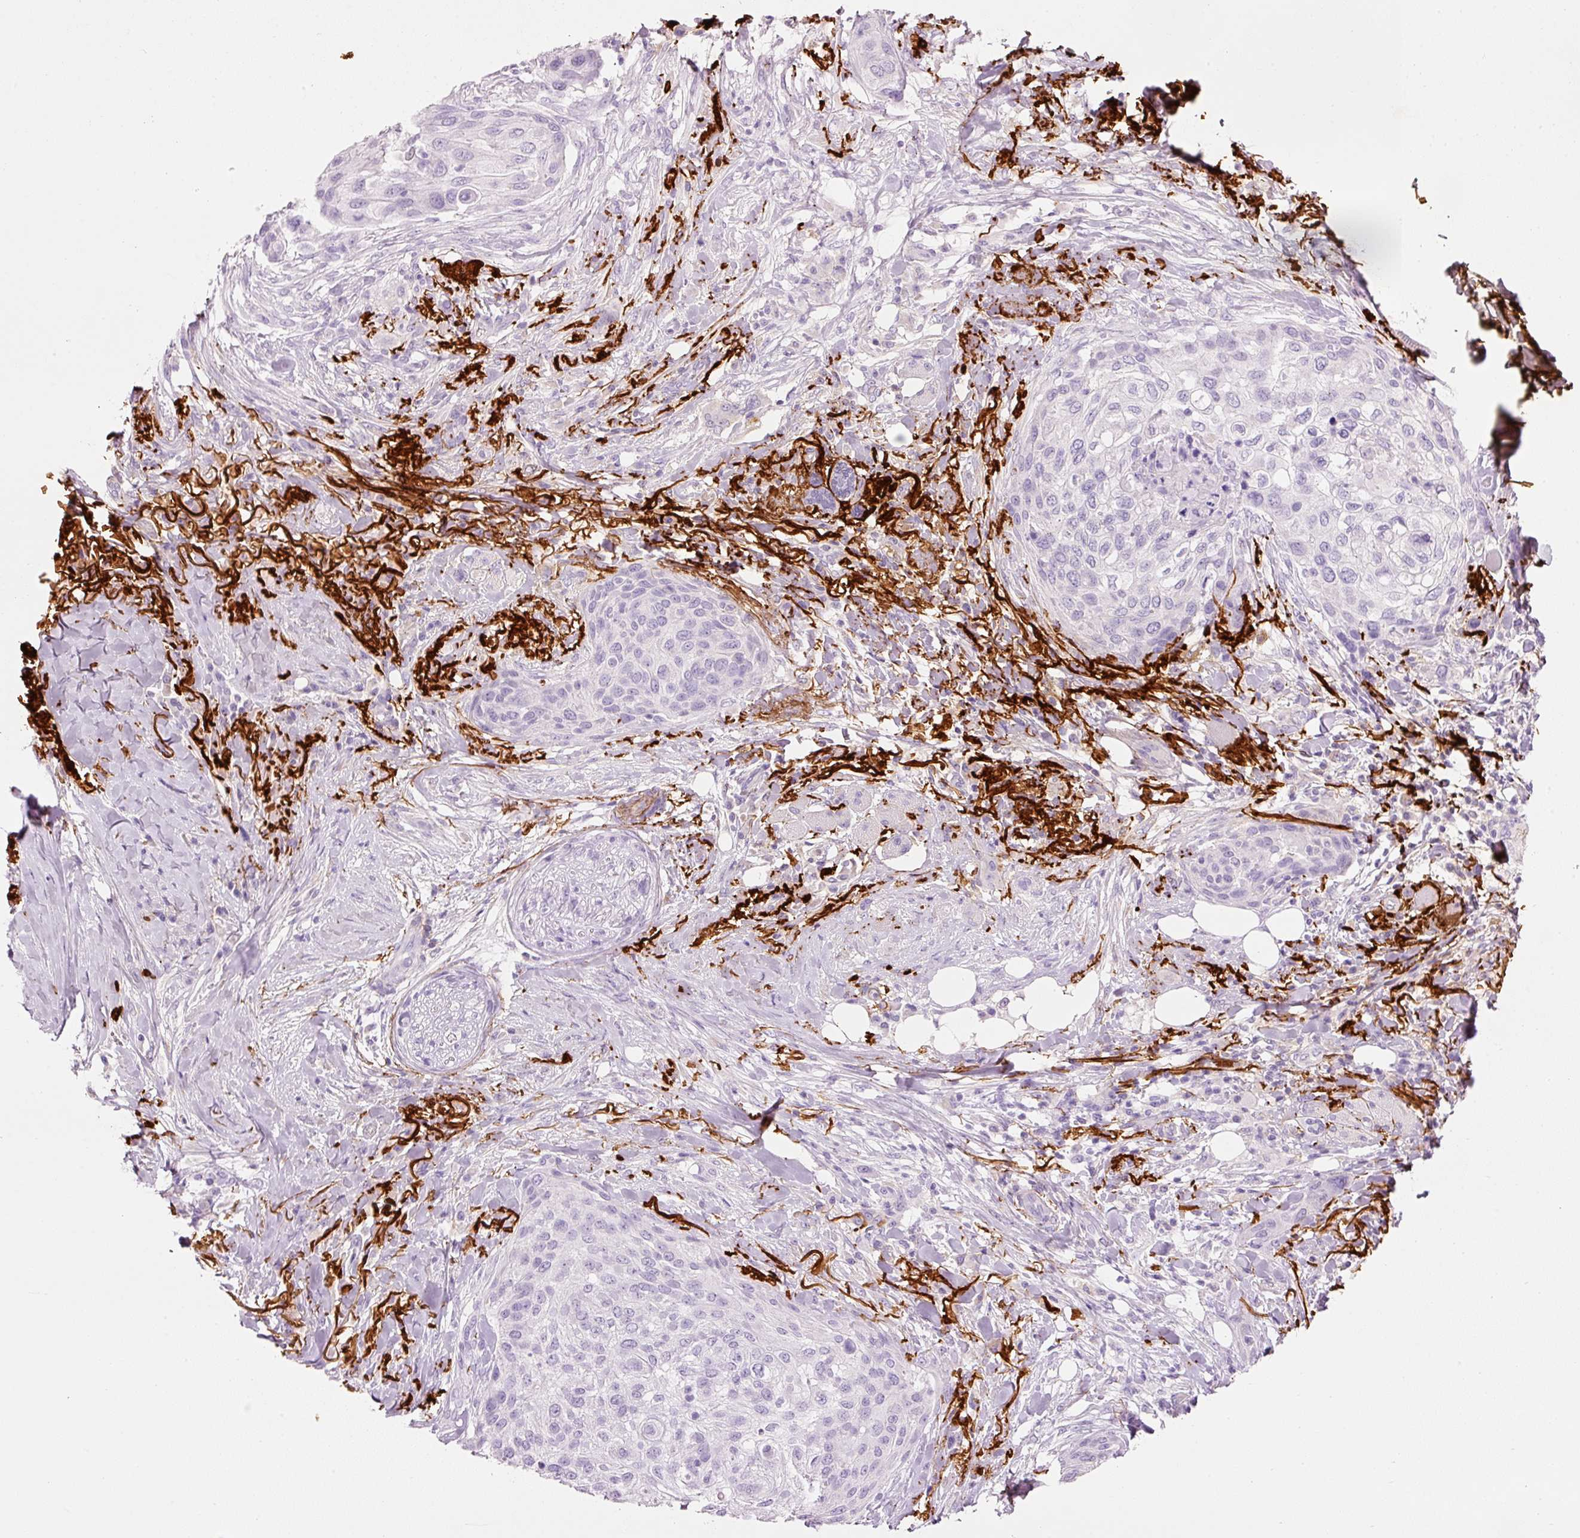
{"staining": {"intensity": "negative", "quantity": "none", "location": "none"}, "tissue": "skin cancer", "cell_type": "Tumor cells", "image_type": "cancer", "snomed": [{"axis": "morphology", "description": "Squamous cell carcinoma, NOS"}, {"axis": "topography", "description": "Skin"}], "caption": "Squamous cell carcinoma (skin) stained for a protein using IHC demonstrates no staining tumor cells.", "gene": "MFAP4", "patient": {"sex": "female", "age": 87}}